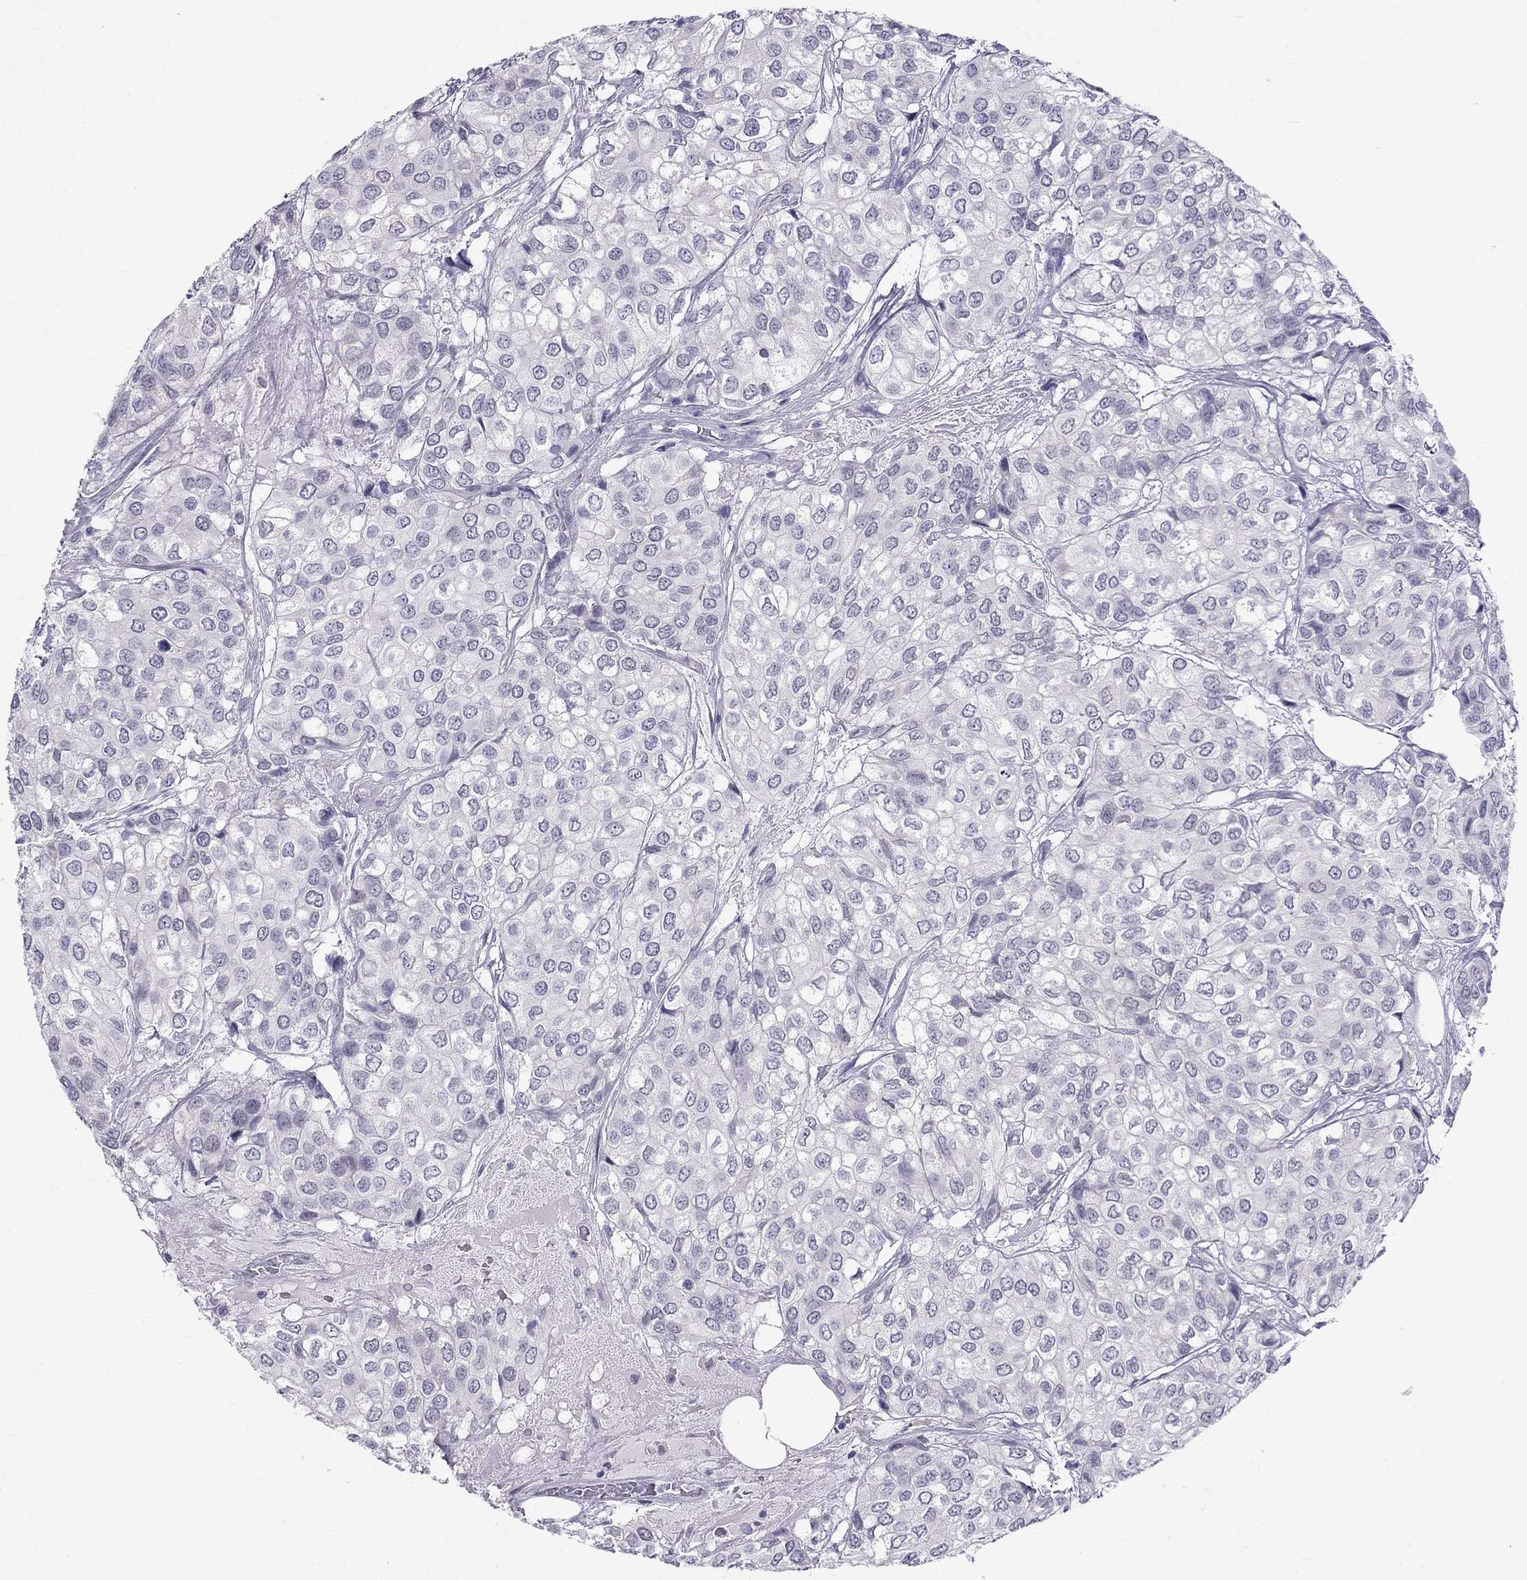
{"staining": {"intensity": "negative", "quantity": "none", "location": "none"}, "tissue": "urothelial cancer", "cell_type": "Tumor cells", "image_type": "cancer", "snomed": [{"axis": "morphology", "description": "Urothelial carcinoma, High grade"}, {"axis": "topography", "description": "Urinary bladder"}], "caption": "Tumor cells show no significant expression in urothelial carcinoma (high-grade).", "gene": "MGP", "patient": {"sex": "male", "age": 73}}